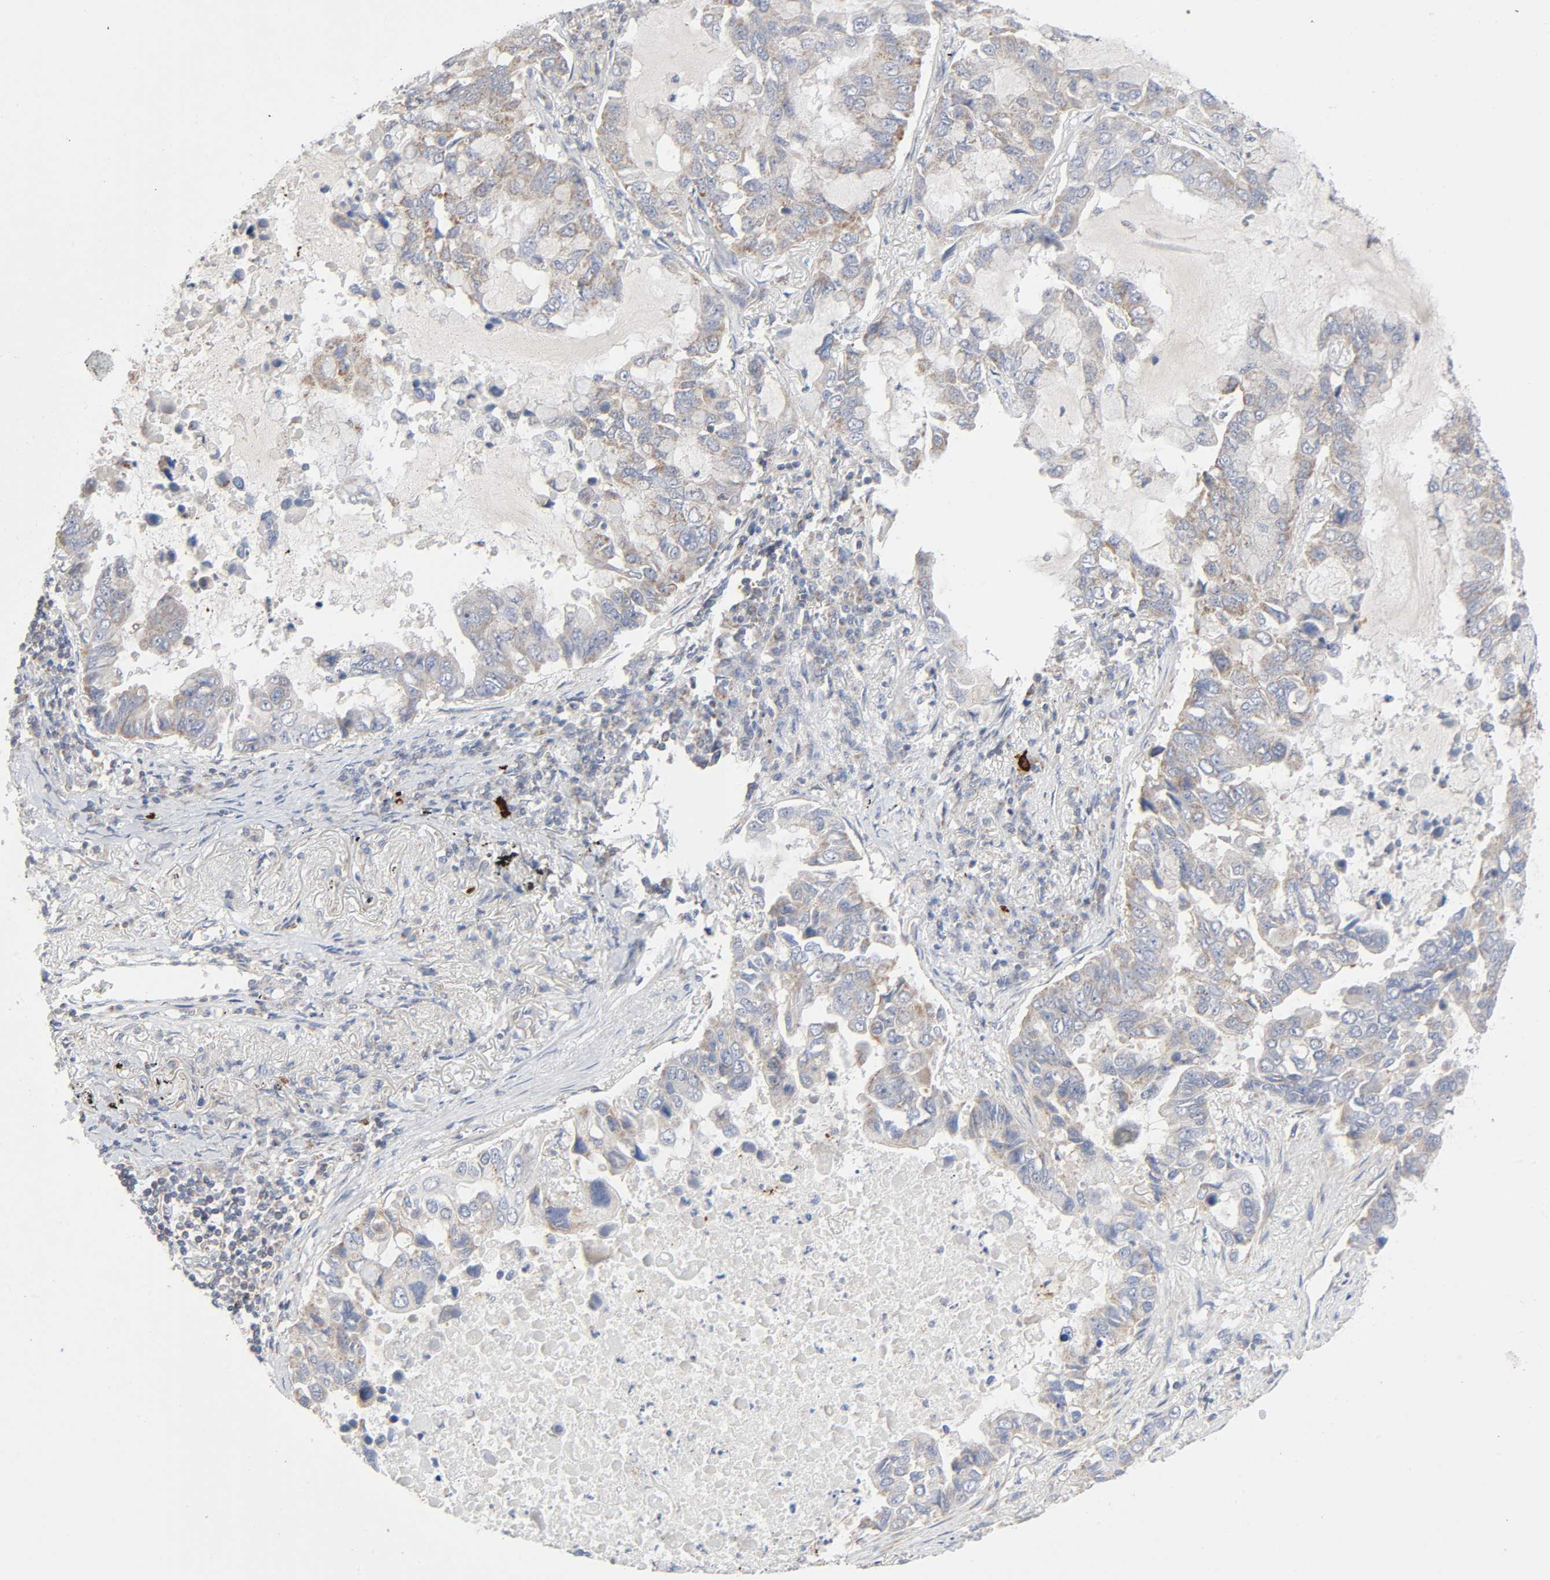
{"staining": {"intensity": "moderate", "quantity": ">75%", "location": "cytoplasmic/membranous"}, "tissue": "lung cancer", "cell_type": "Tumor cells", "image_type": "cancer", "snomed": [{"axis": "morphology", "description": "Adenocarcinoma, NOS"}, {"axis": "topography", "description": "Lung"}], "caption": "Protein expression analysis of human lung adenocarcinoma reveals moderate cytoplasmic/membranous expression in about >75% of tumor cells.", "gene": "SYT16", "patient": {"sex": "male", "age": 64}}